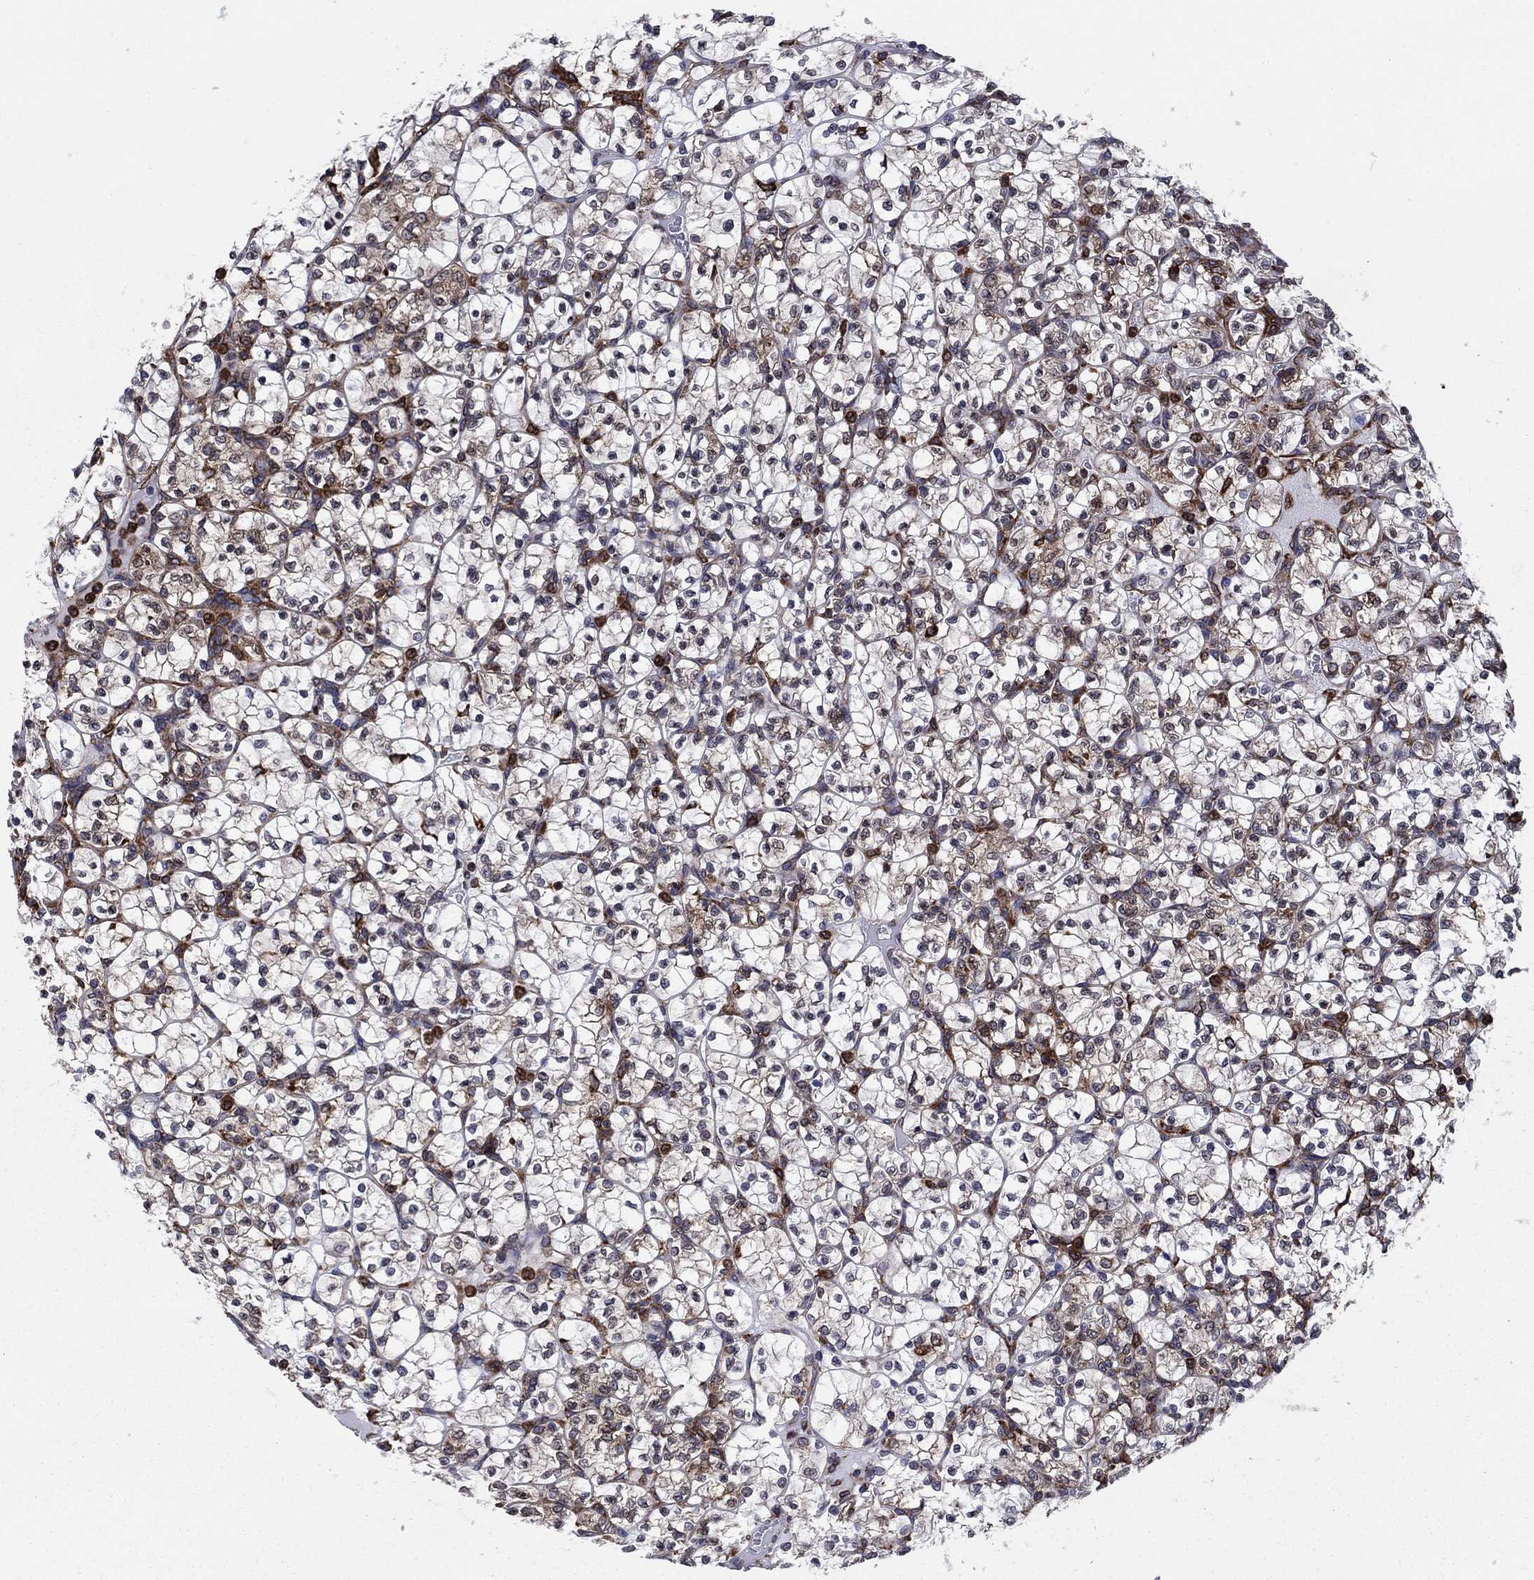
{"staining": {"intensity": "strong", "quantity": "25%-75%", "location": "cytoplasmic/membranous"}, "tissue": "renal cancer", "cell_type": "Tumor cells", "image_type": "cancer", "snomed": [{"axis": "morphology", "description": "Adenocarcinoma, NOS"}, {"axis": "topography", "description": "Kidney"}], "caption": "Strong cytoplasmic/membranous expression for a protein is appreciated in approximately 25%-75% of tumor cells of adenocarcinoma (renal) using immunohistochemistry.", "gene": "YBX1", "patient": {"sex": "female", "age": 89}}